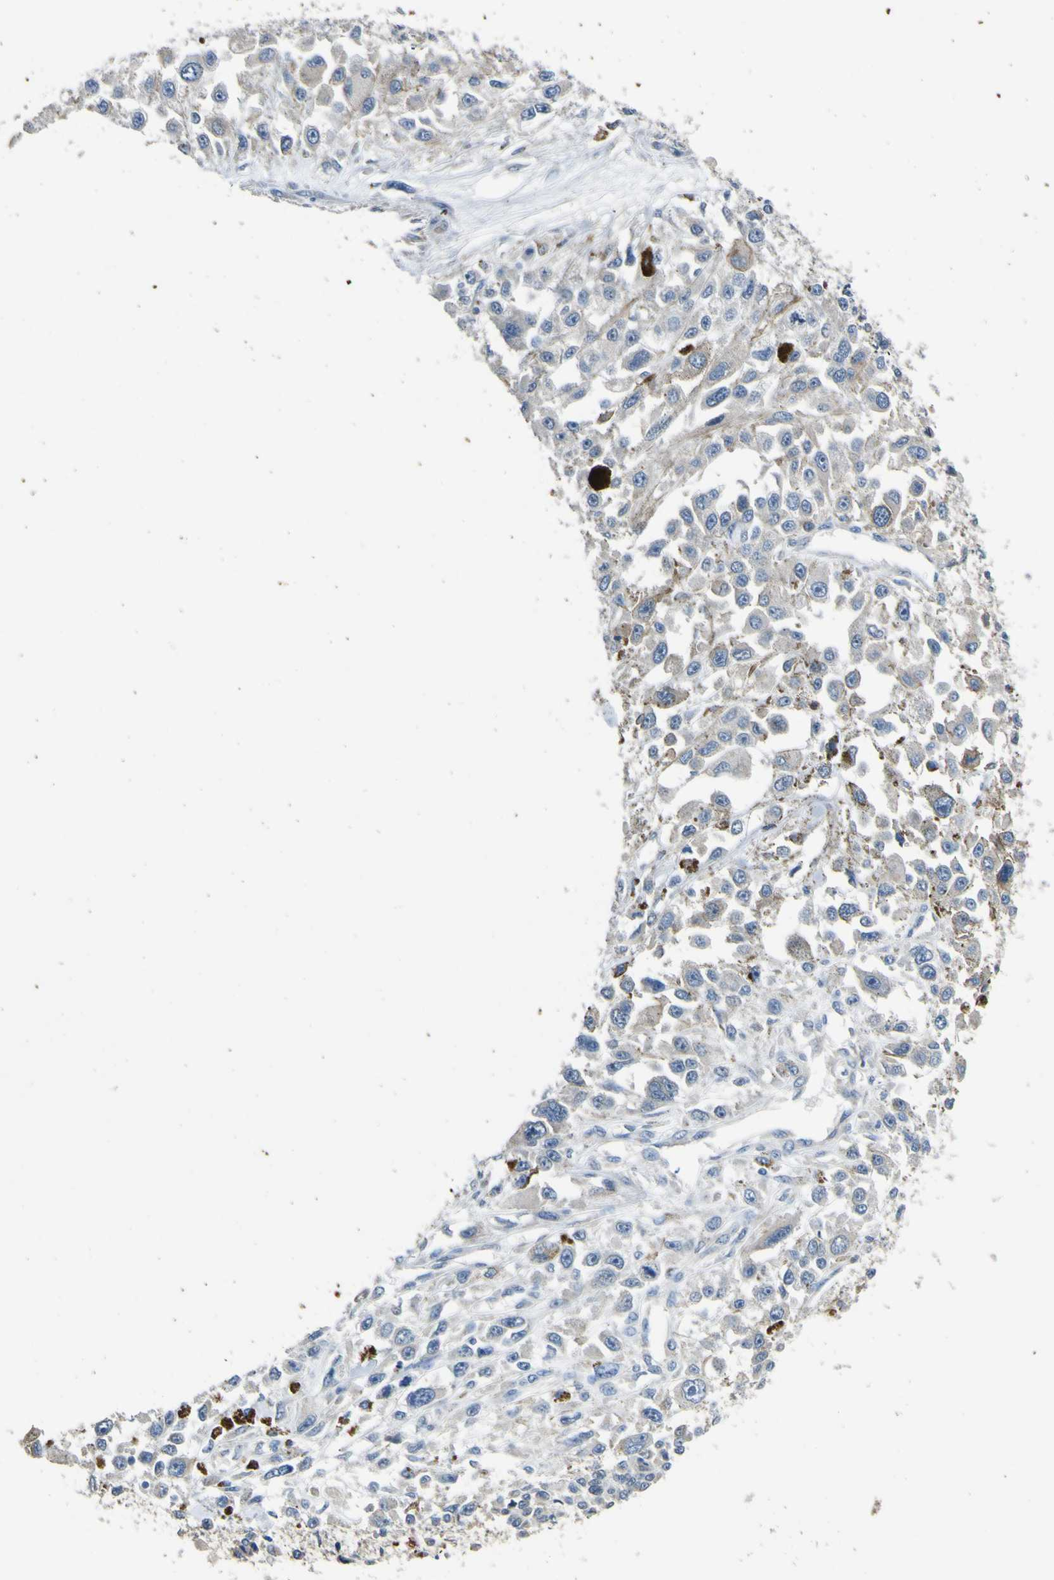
{"staining": {"intensity": "negative", "quantity": "none", "location": "none"}, "tissue": "melanoma", "cell_type": "Tumor cells", "image_type": "cancer", "snomed": [{"axis": "morphology", "description": "Malignant melanoma, Metastatic site"}, {"axis": "topography", "description": "Lymph node"}], "caption": "This is a histopathology image of immunohistochemistry staining of melanoma, which shows no expression in tumor cells.", "gene": "LDLR", "patient": {"sex": "male", "age": 59}}